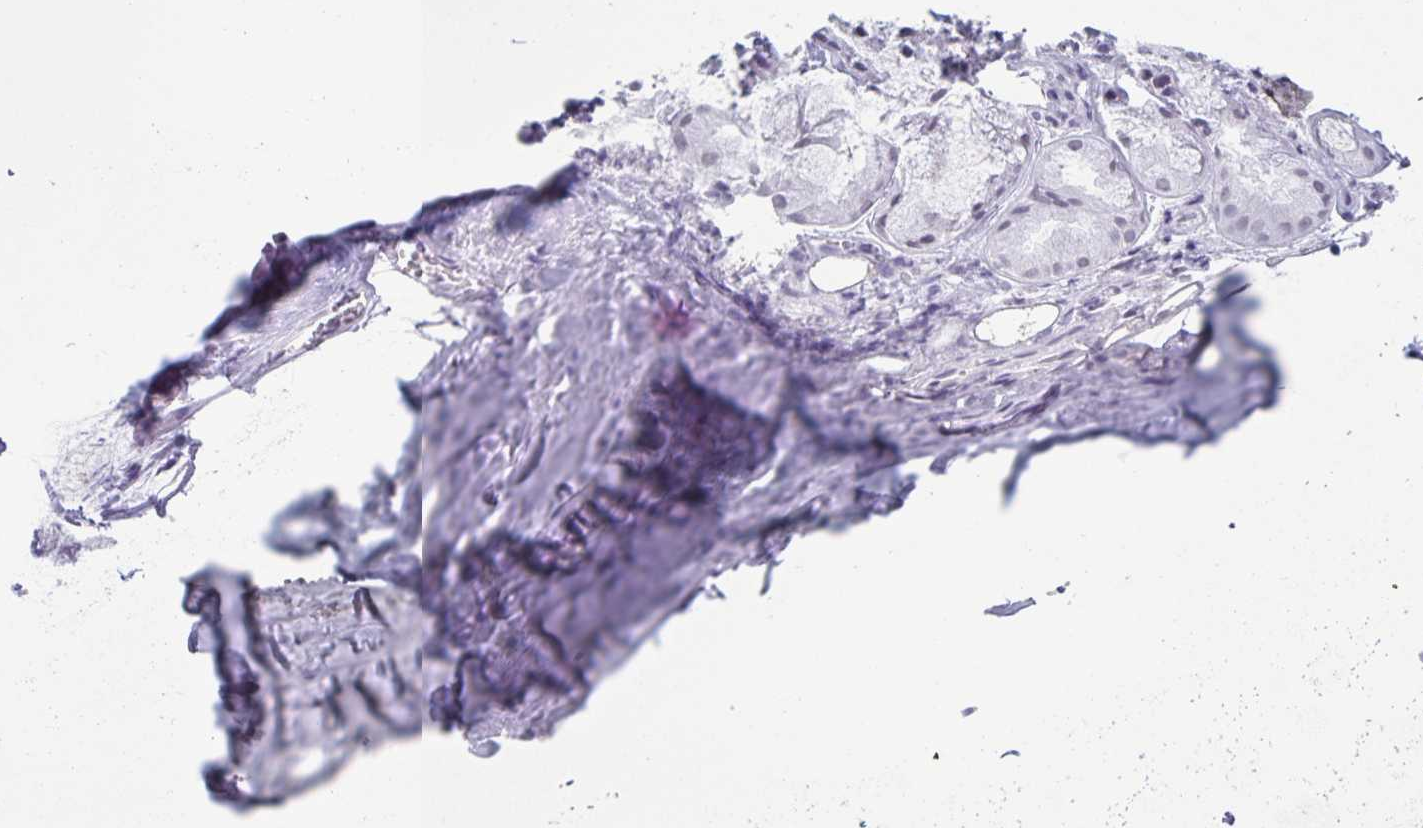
{"staining": {"intensity": "negative", "quantity": "none", "location": "none"}, "tissue": "soft tissue", "cell_type": "Chondrocytes", "image_type": "normal", "snomed": [{"axis": "morphology", "description": "Normal tissue, NOS"}, {"axis": "topography", "description": "Cartilage tissue"}, {"axis": "topography", "description": "Nasopharynx"}, {"axis": "topography", "description": "Thyroid gland"}], "caption": "Soft tissue stained for a protein using immunohistochemistry reveals no expression chondrocytes.", "gene": "LCE6A", "patient": {"sex": "male", "age": 63}}